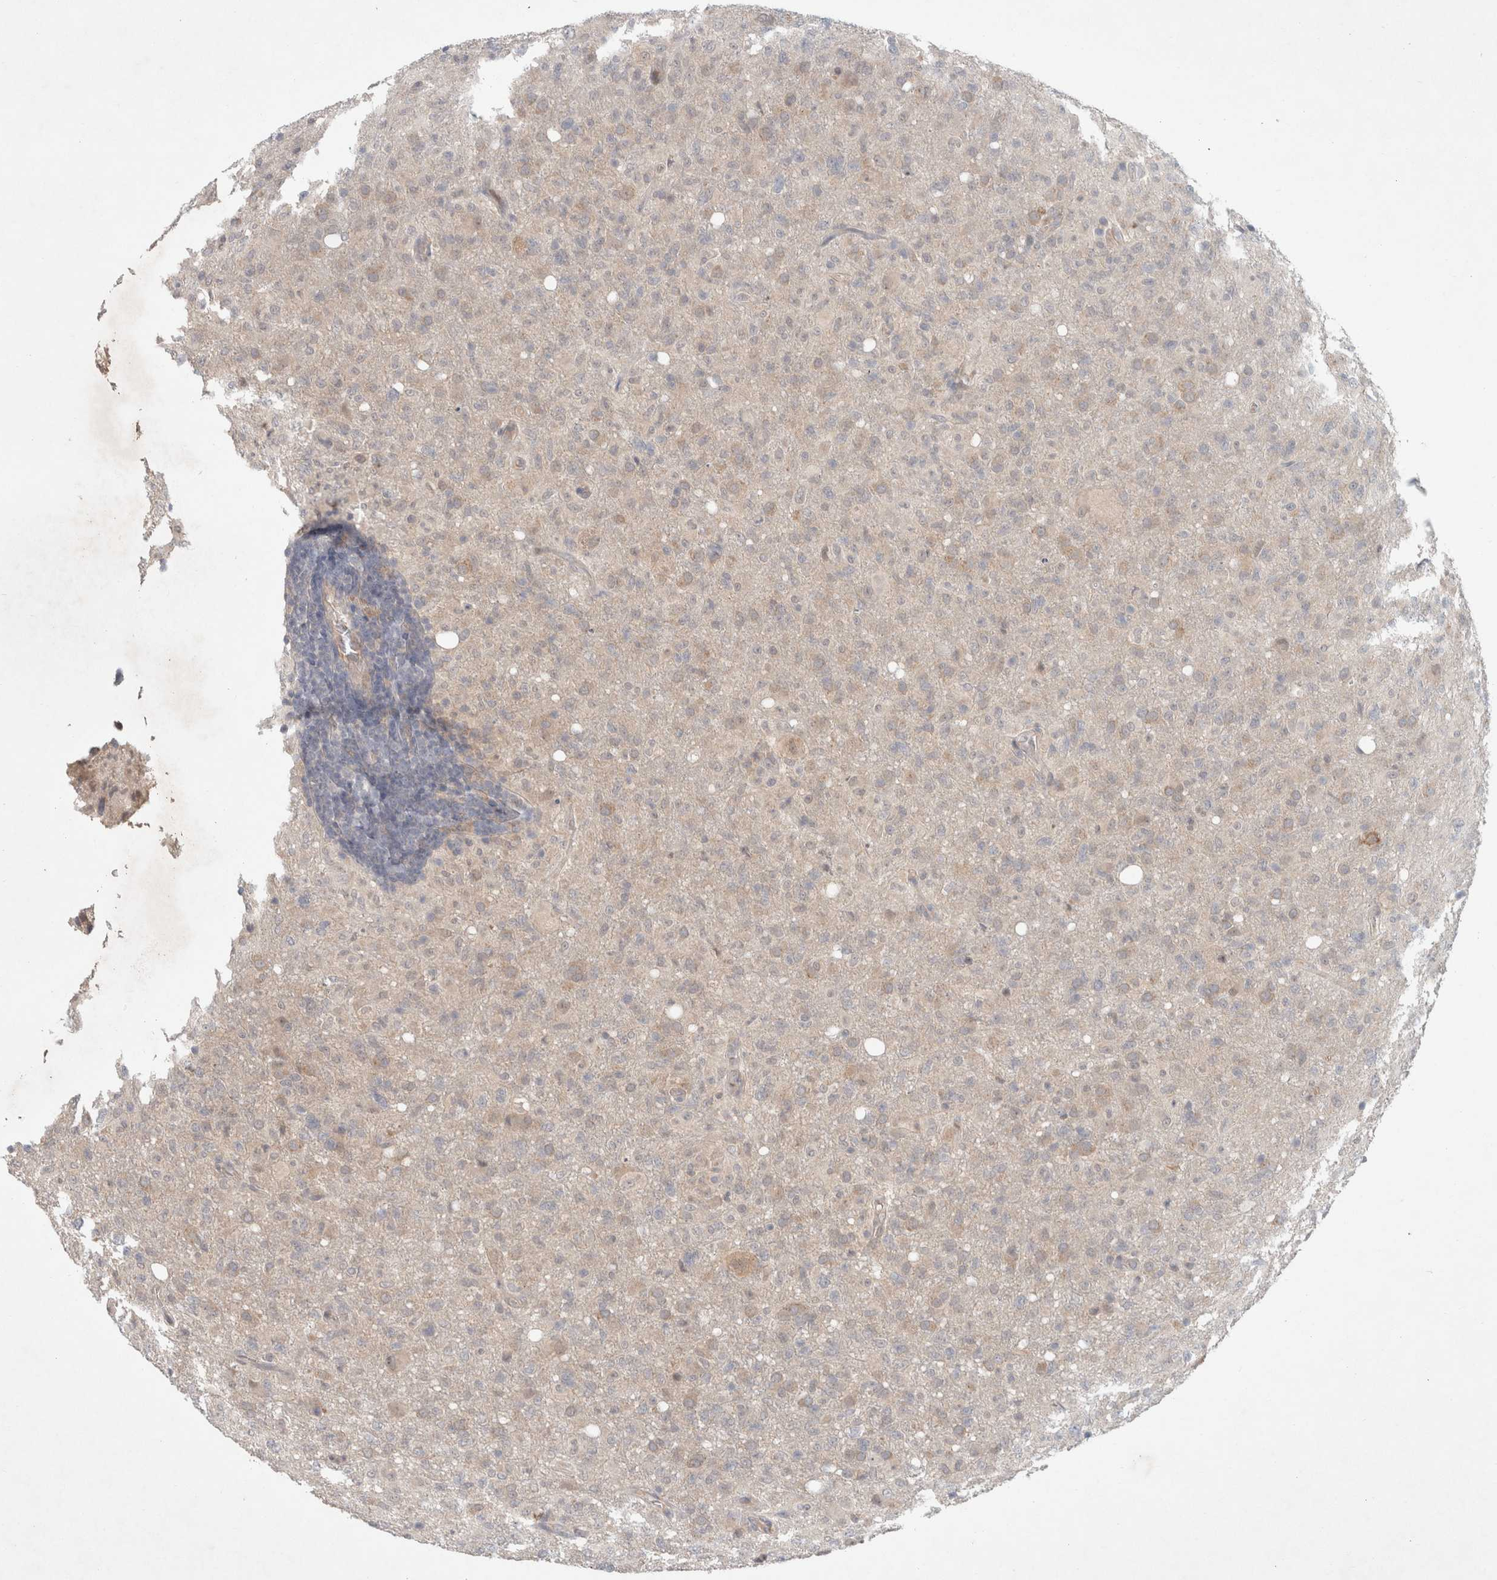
{"staining": {"intensity": "weak", "quantity": "<25%", "location": "cytoplasmic/membranous"}, "tissue": "glioma", "cell_type": "Tumor cells", "image_type": "cancer", "snomed": [{"axis": "morphology", "description": "Glioma, malignant, High grade"}, {"axis": "topography", "description": "Brain"}], "caption": "Tumor cells are negative for protein expression in human glioma.", "gene": "RASAL2", "patient": {"sex": "female", "age": 57}}